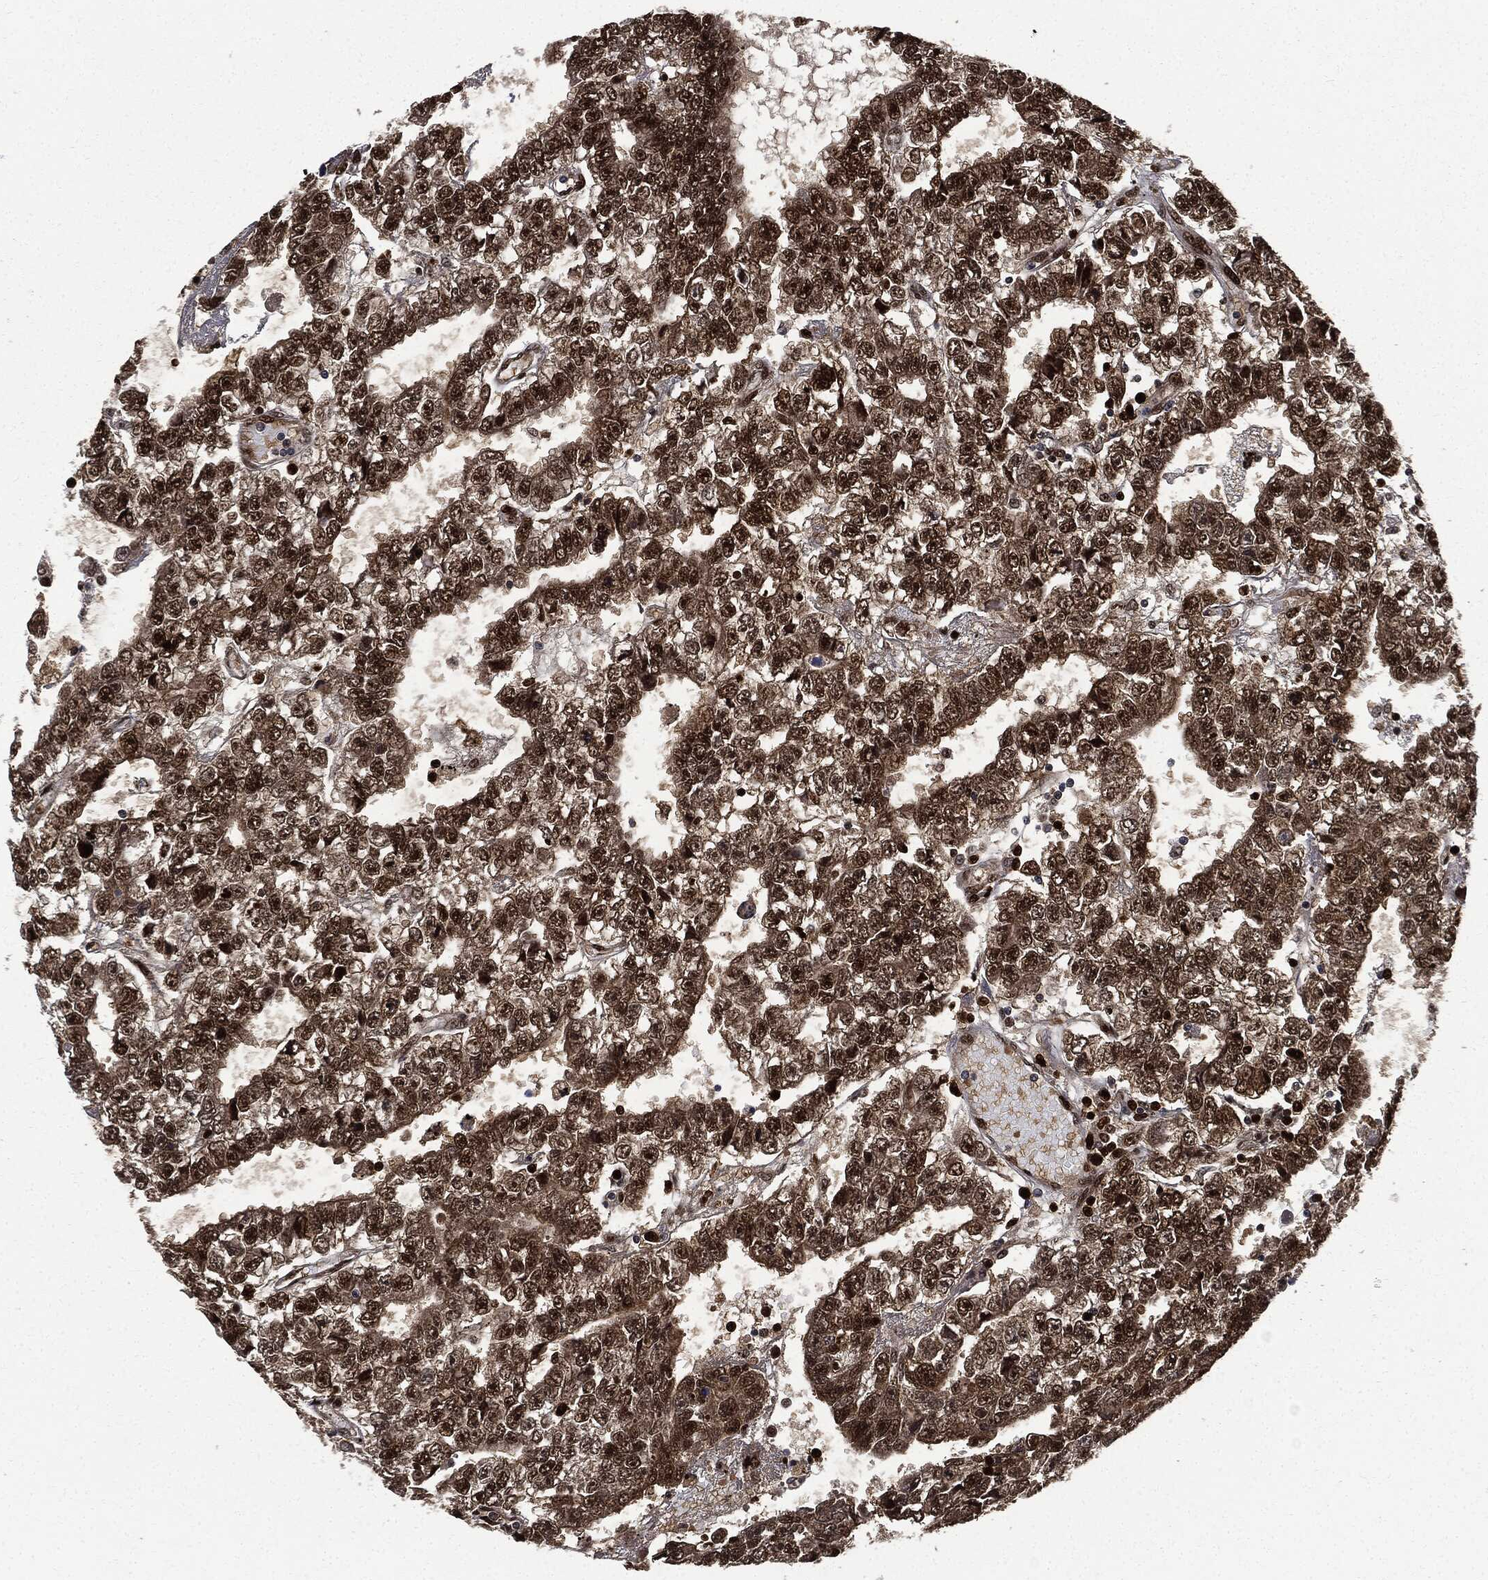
{"staining": {"intensity": "moderate", "quantity": ">75%", "location": "cytoplasmic/membranous,nuclear"}, "tissue": "testis cancer", "cell_type": "Tumor cells", "image_type": "cancer", "snomed": [{"axis": "morphology", "description": "Carcinoma, Embryonal, NOS"}, {"axis": "topography", "description": "Testis"}], "caption": "Immunohistochemical staining of human testis cancer (embryonal carcinoma) demonstrates moderate cytoplasmic/membranous and nuclear protein positivity in approximately >75% of tumor cells. The staining was performed using DAB (3,3'-diaminobenzidine), with brown indicating positive protein expression. Nuclei are stained blue with hematoxylin.", "gene": "PCNA", "patient": {"sex": "male", "age": 25}}